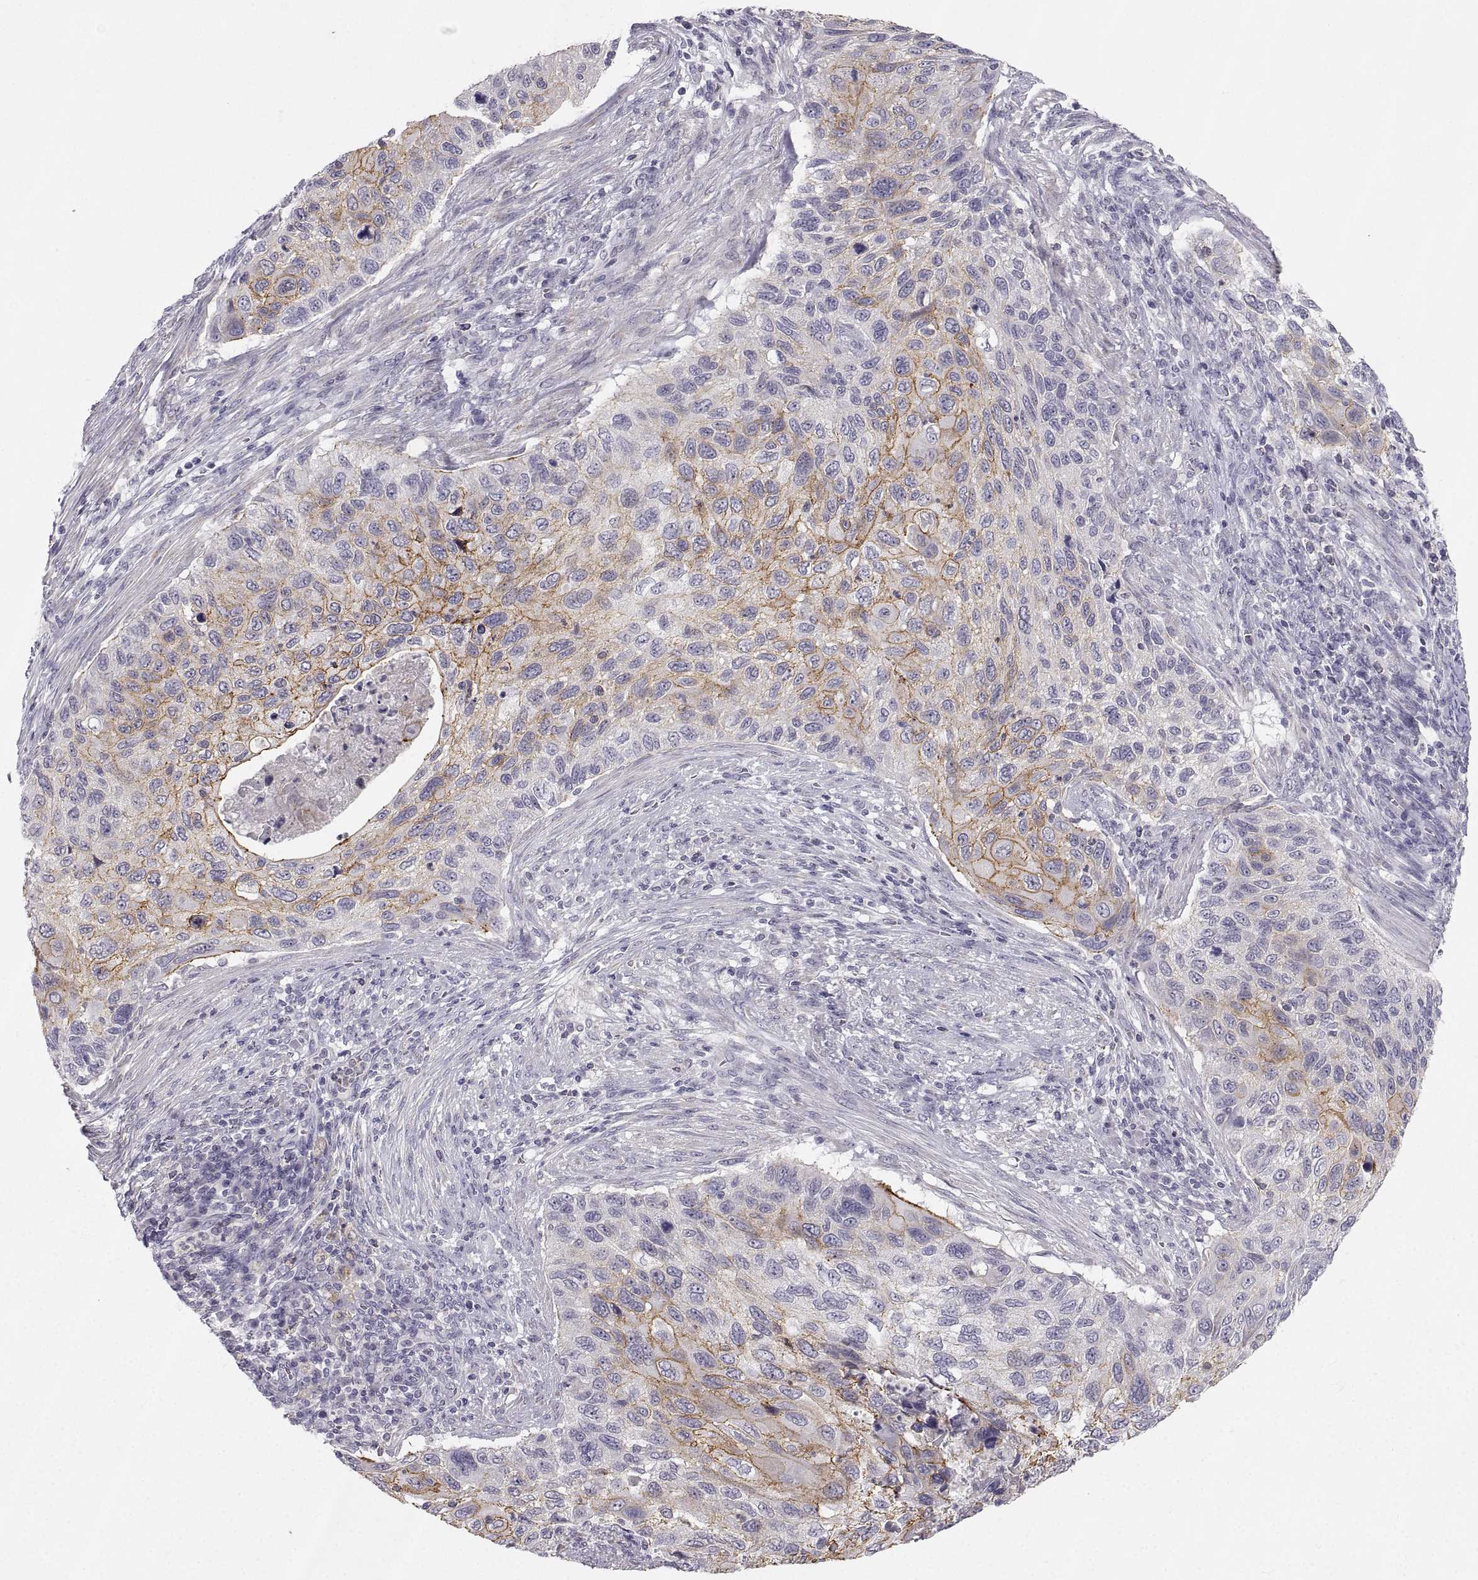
{"staining": {"intensity": "moderate", "quantity": "25%-75%", "location": "cytoplasmic/membranous"}, "tissue": "cervical cancer", "cell_type": "Tumor cells", "image_type": "cancer", "snomed": [{"axis": "morphology", "description": "Squamous cell carcinoma, NOS"}, {"axis": "topography", "description": "Cervix"}], "caption": "Immunohistochemistry image of neoplastic tissue: human cervical cancer (squamous cell carcinoma) stained using immunohistochemistry (IHC) demonstrates medium levels of moderate protein expression localized specifically in the cytoplasmic/membranous of tumor cells, appearing as a cytoplasmic/membranous brown color.", "gene": "ZNF185", "patient": {"sex": "female", "age": 70}}